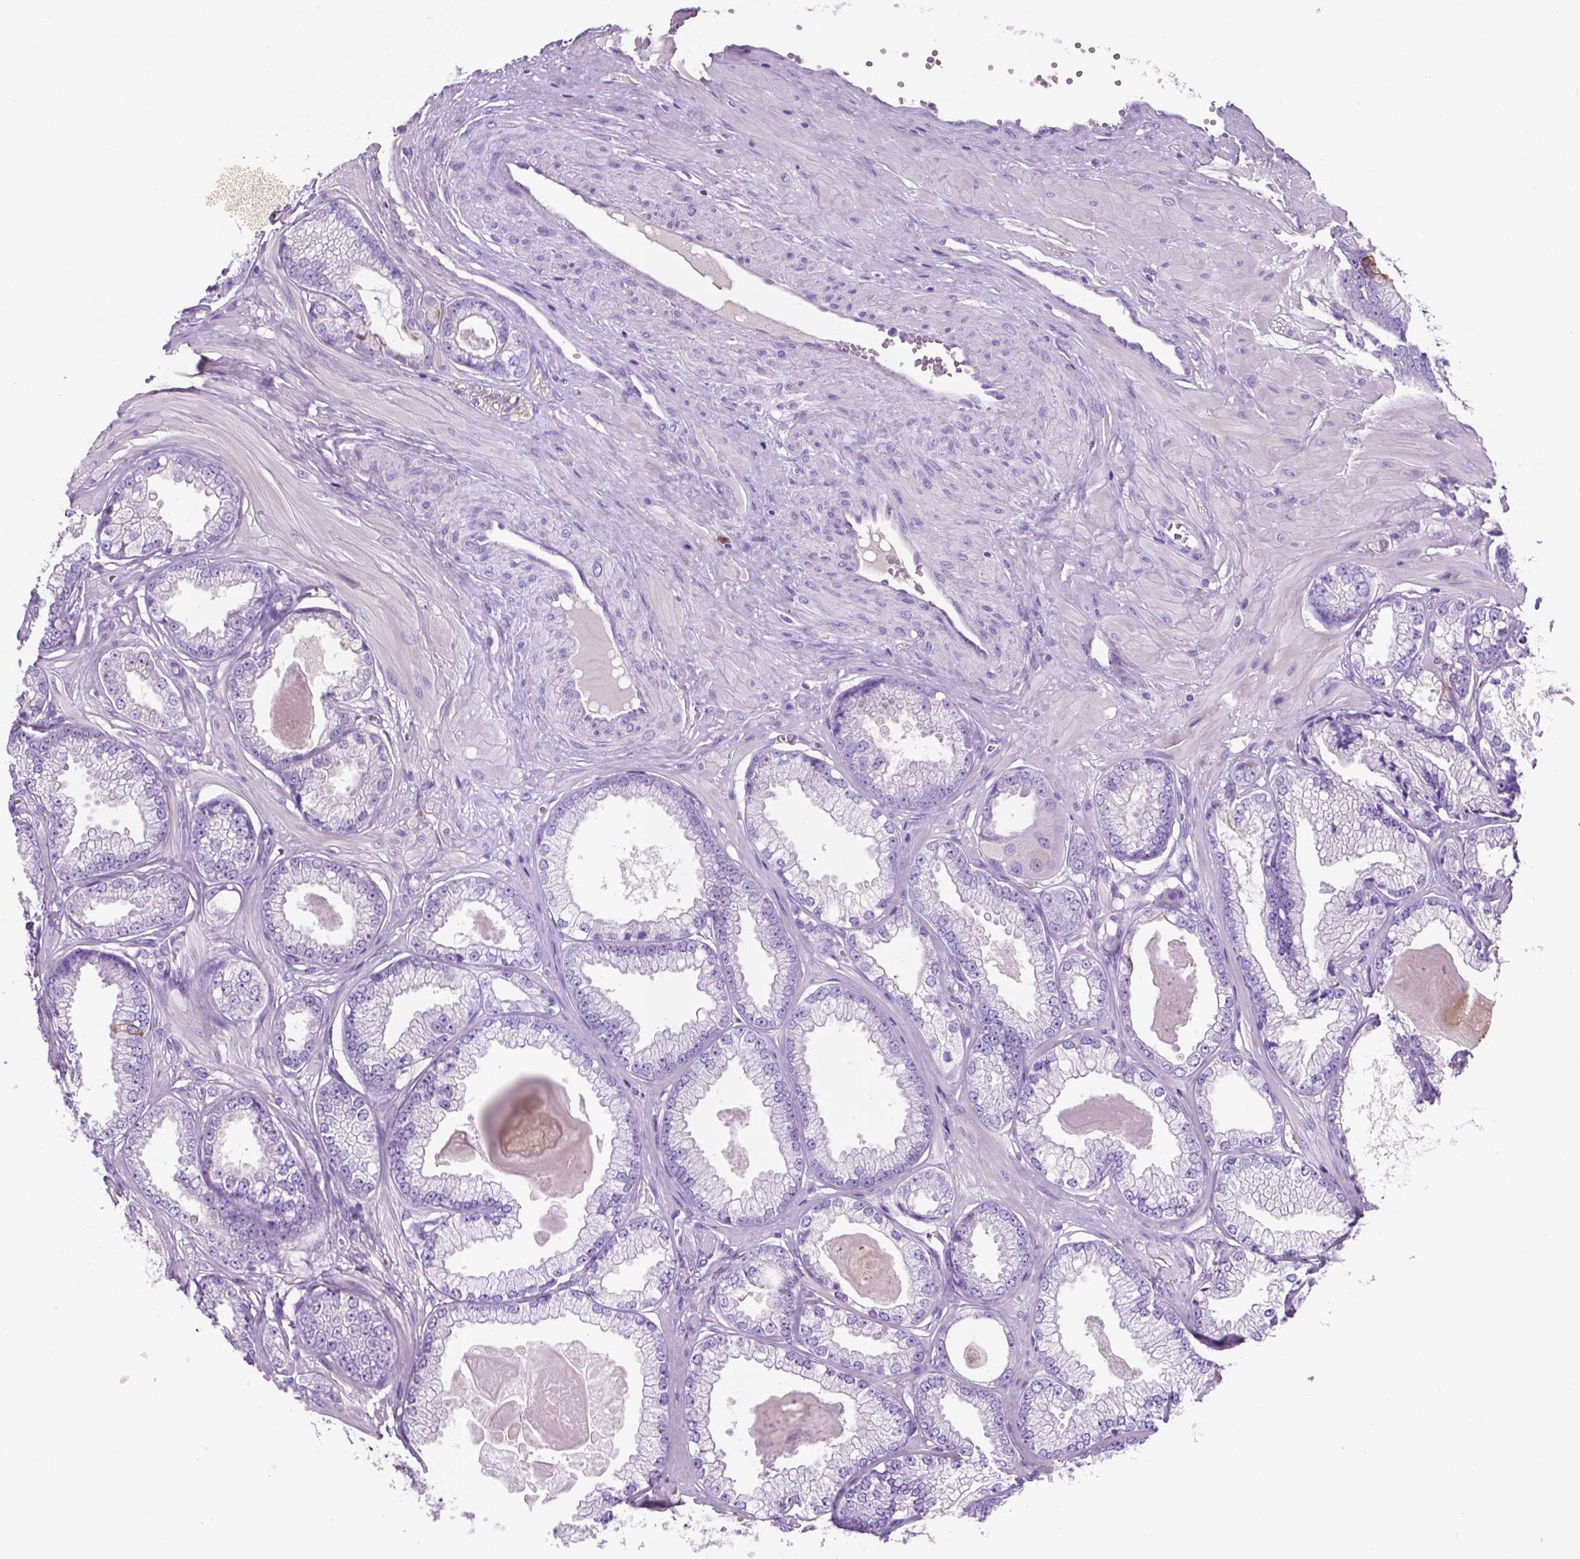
{"staining": {"intensity": "negative", "quantity": "none", "location": "none"}, "tissue": "prostate cancer", "cell_type": "Tumor cells", "image_type": "cancer", "snomed": [{"axis": "morphology", "description": "Adenocarcinoma, Low grade"}, {"axis": "topography", "description": "Prostate"}], "caption": "This micrograph is of adenocarcinoma (low-grade) (prostate) stained with immunohistochemistry to label a protein in brown with the nuclei are counter-stained blue. There is no staining in tumor cells.", "gene": "POU4F1", "patient": {"sex": "male", "age": 64}}